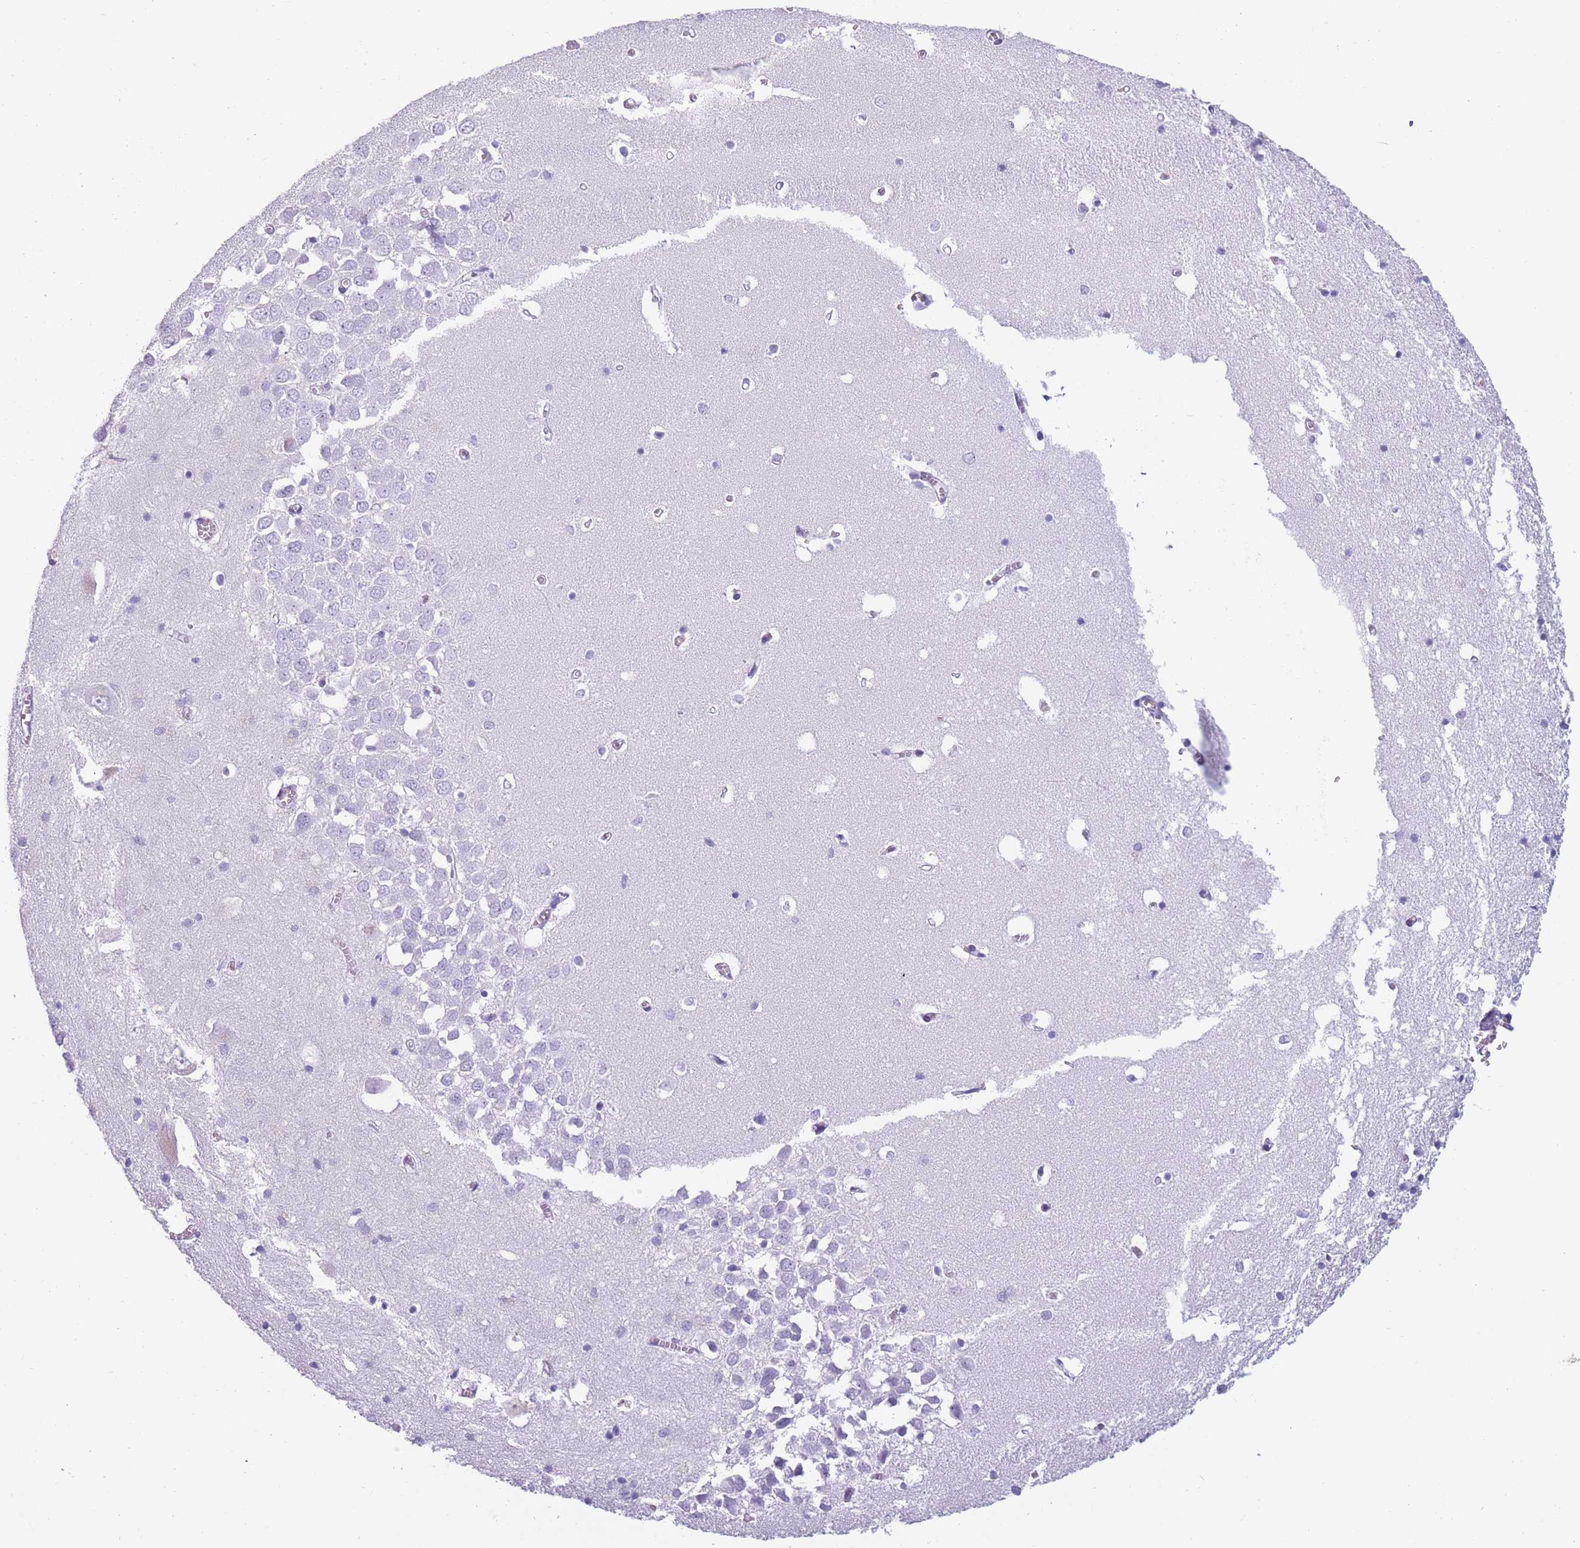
{"staining": {"intensity": "negative", "quantity": "none", "location": "none"}, "tissue": "hippocampus", "cell_type": "Glial cells", "image_type": "normal", "snomed": [{"axis": "morphology", "description": "Normal tissue, NOS"}, {"axis": "topography", "description": "Hippocampus"}], "caption": "Benign hippocampus was stained to show a protein in brown. There is no significant expression in glial cells. Brightfield microscopy of immunohistochemistry stained with DAB (brown) and hematoxylin (blue), captured at high magnification.", "gene": "COL27A1", "patient": {"sex": "male", "age": 70}}